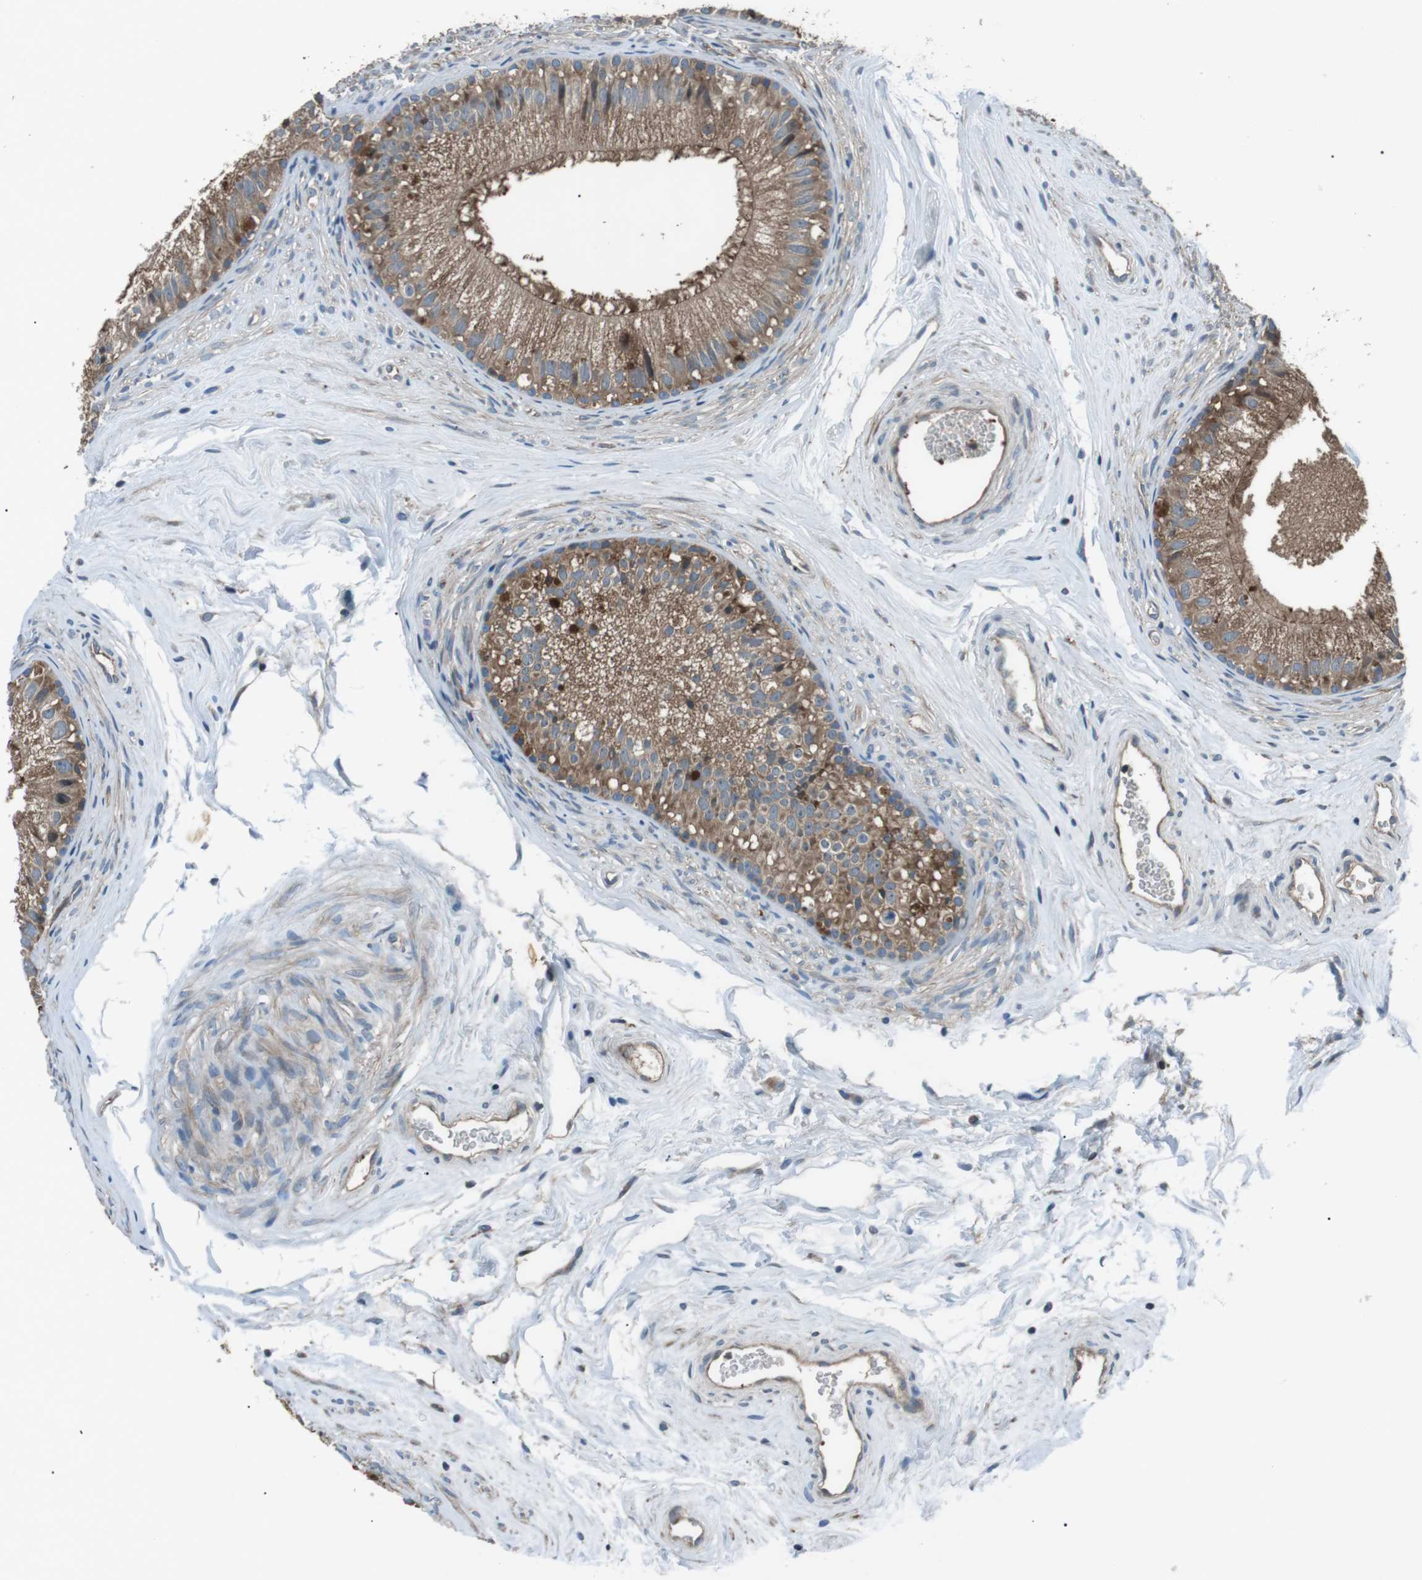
{"staining": {"intensity": "moderate", "quantity": ">75%", "location": "cytoplasmic/membranous"}, "tissue": "epididymis", "cell_type": "Glandular cells", "image_type": "normal", "snomed": [{"axis": "morphology", "description": "Normal tissue, NOS"}, {"axis": "topography", "description": "Epididymis"}], "caption": "Immunohistochemical staining of benign human epididymis reveals moderate cytoplasmic/membranous protein expression in about >75% of glandular cells. (DAB IHC, brown staining for protein, blue staining for nuclei).", "gene": "GPR161", "patient": {"sex": "male", "age": 56}}